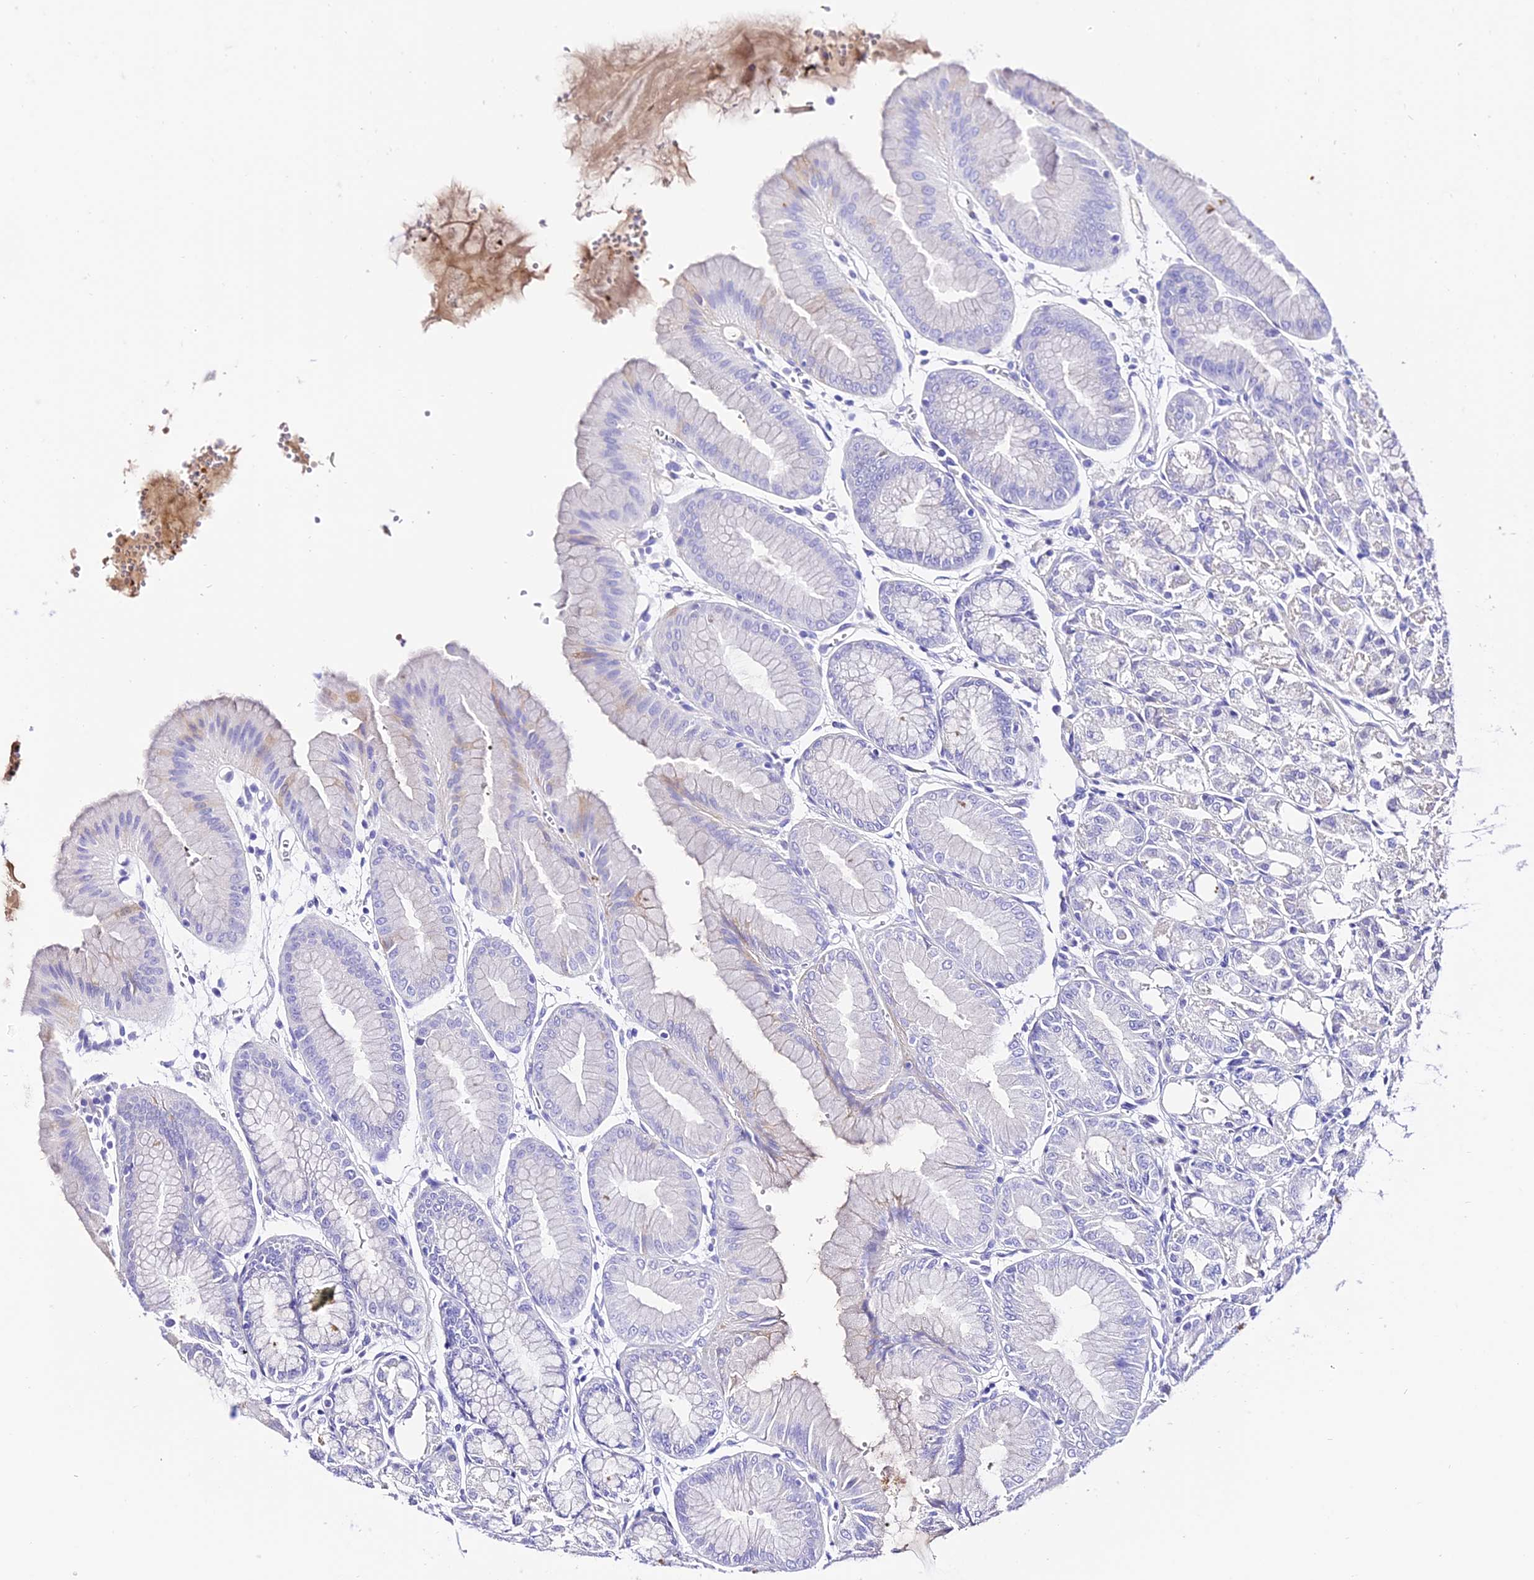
{"staining": {"intensity": "negative", "quantity": "none", "location": "none"}, "tissue": "stomach", "cell_type": "Glandular cells", "image_type": "normal", "snomed": [{"axis": "morphology", "description": "Normal tissue, NOS"}, {"axis": "topography", "description": "Stomach, lower"}], "caption": "Benign stomach was stained to show a protein in brown. There is no significant staining in glandular cells. The staining is performed using DAB (3,3'-diaminobenzidine) brown chromogen with nuclei counter-stained in using hematoxylin.", "gene": "TRMT44", "patient": {"sex": "male", "age": 71}}